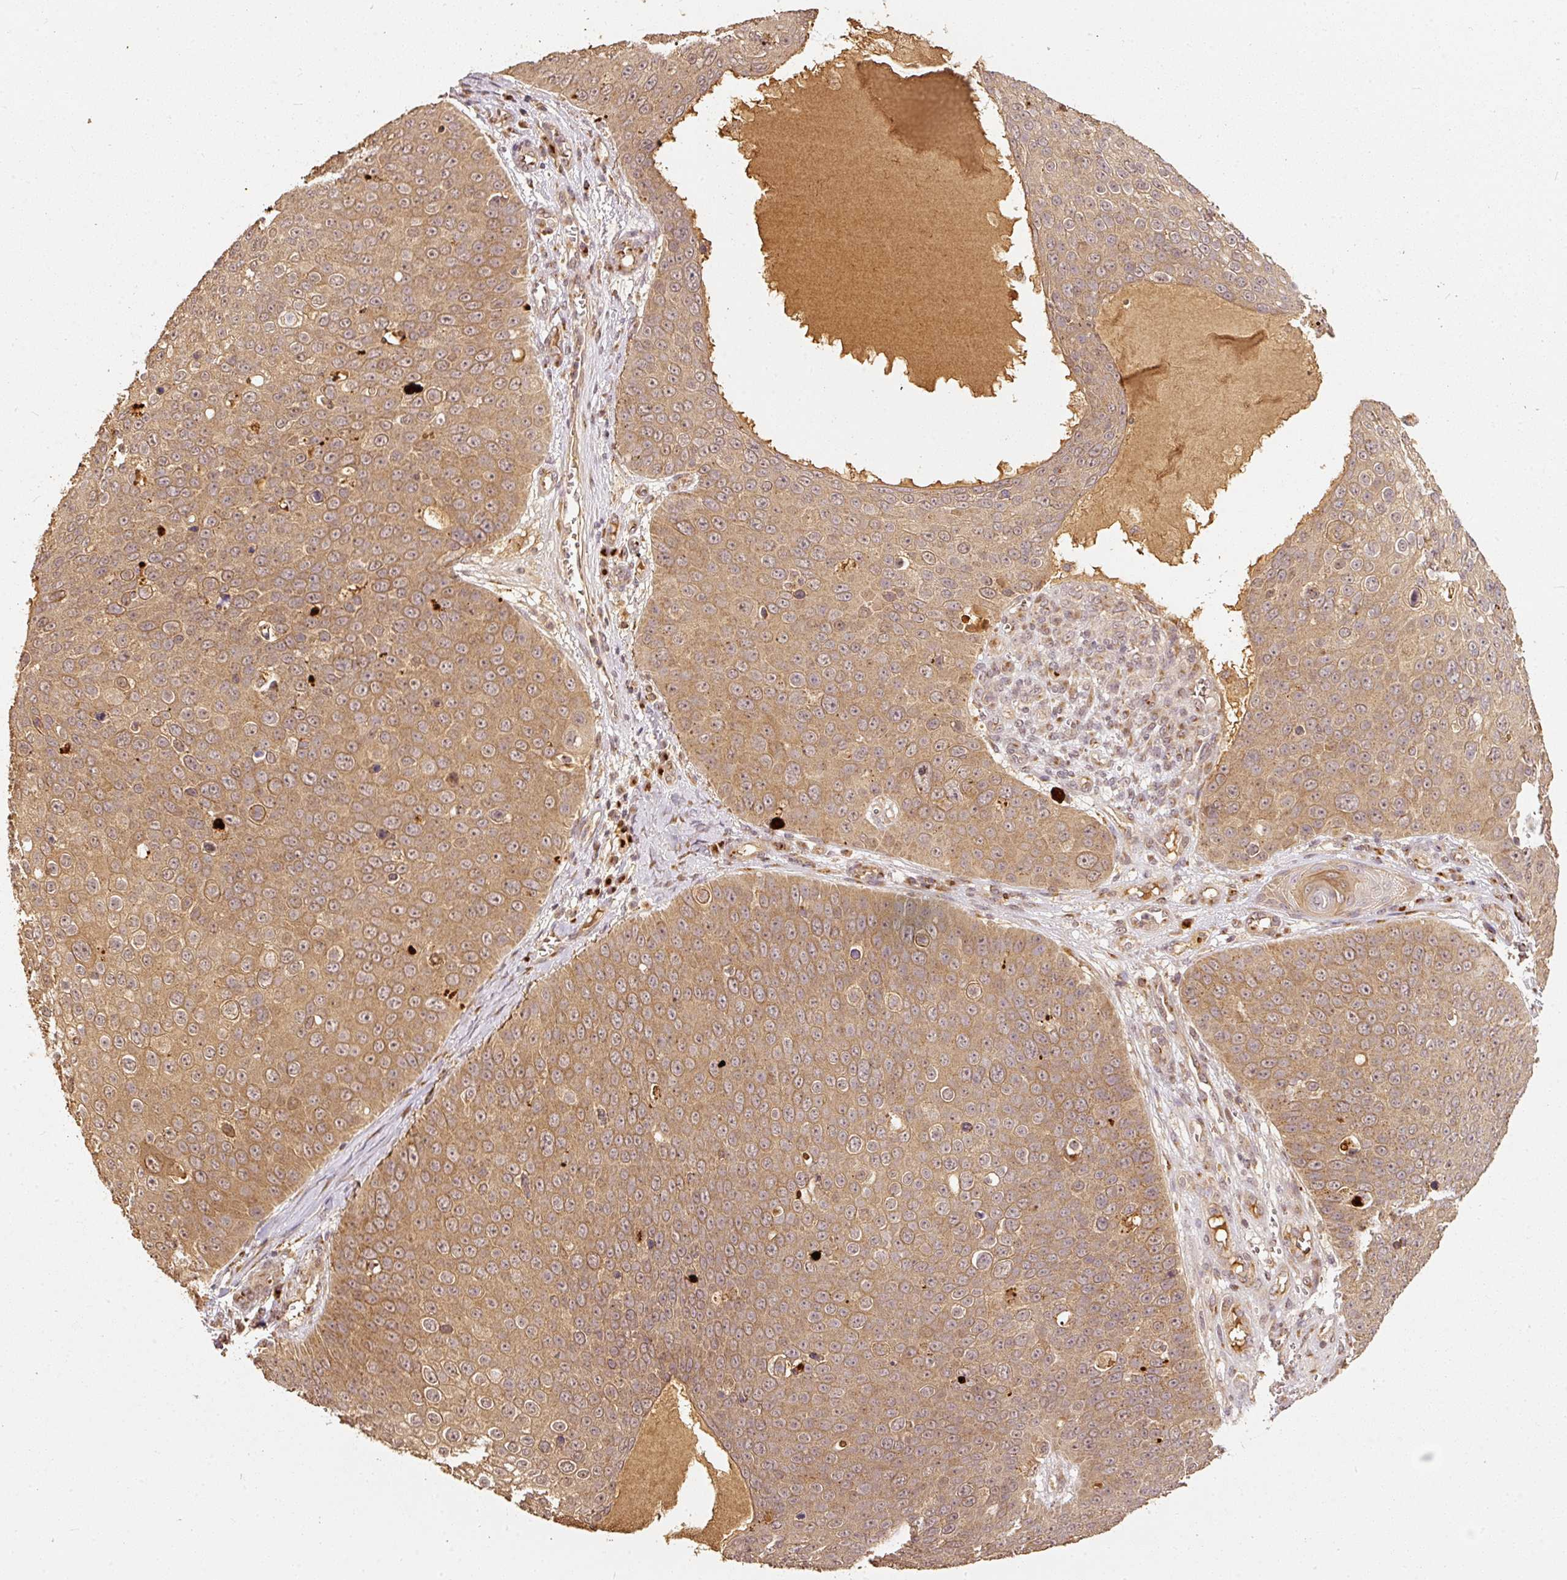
{"staining": {"intensity": "moderate", "quantity": ">75%", "location": "cytoplasmic/membranous"}, "tissue": "skin cancer", "cell_type": "Tumor cells", "image_type": "cancer", "snomed": [{"axis": "morphology", "description": "Squamous cell carcinoma, NOS"}, {"axis": "topography", "description": "Skin"}], "caption": "A brown stain highlights moderate cytoplasmic/membranous expression of a protein in human skin squamous cell carcinoma tumor cells.", "gene": "FUT8", "patient": {"sex": "male", "age": 71}}